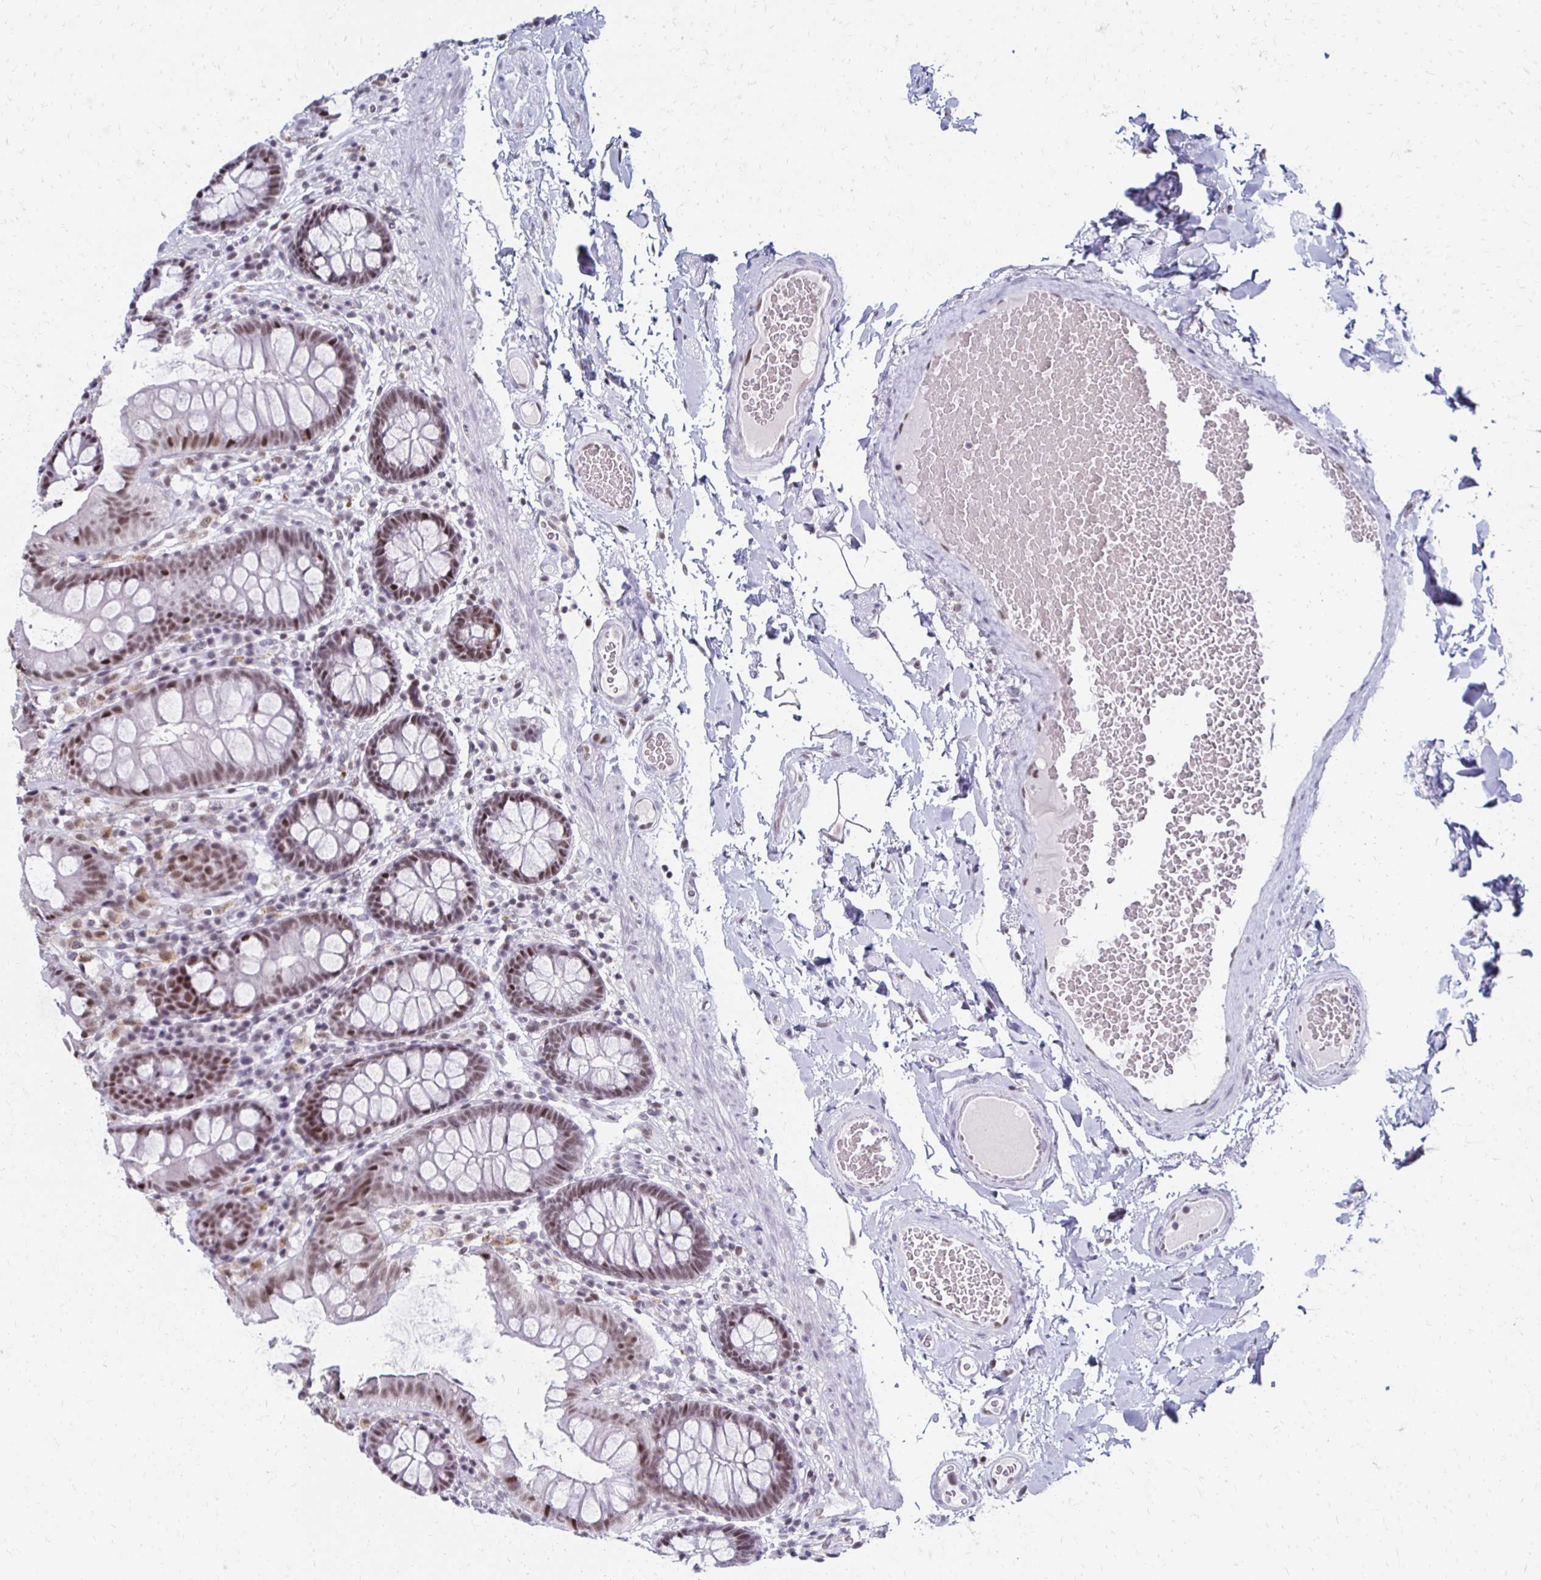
{"staining": {"intensity": "negative", "quantity": "none", "location": "none"}, "tissue": "colon", "cell_type": "Endothelial cells", "image_type": "normal", "snomed": [{"axis": "morphology", "description": "Normal tissue, NOS"}, {"axis": "topography", "description": "Colon"}], "caption": "Endothelial cells are negative for protein expression in benign human colon.", "gene": "IRF7", "patient": {"sex": "male", "age": 84}}